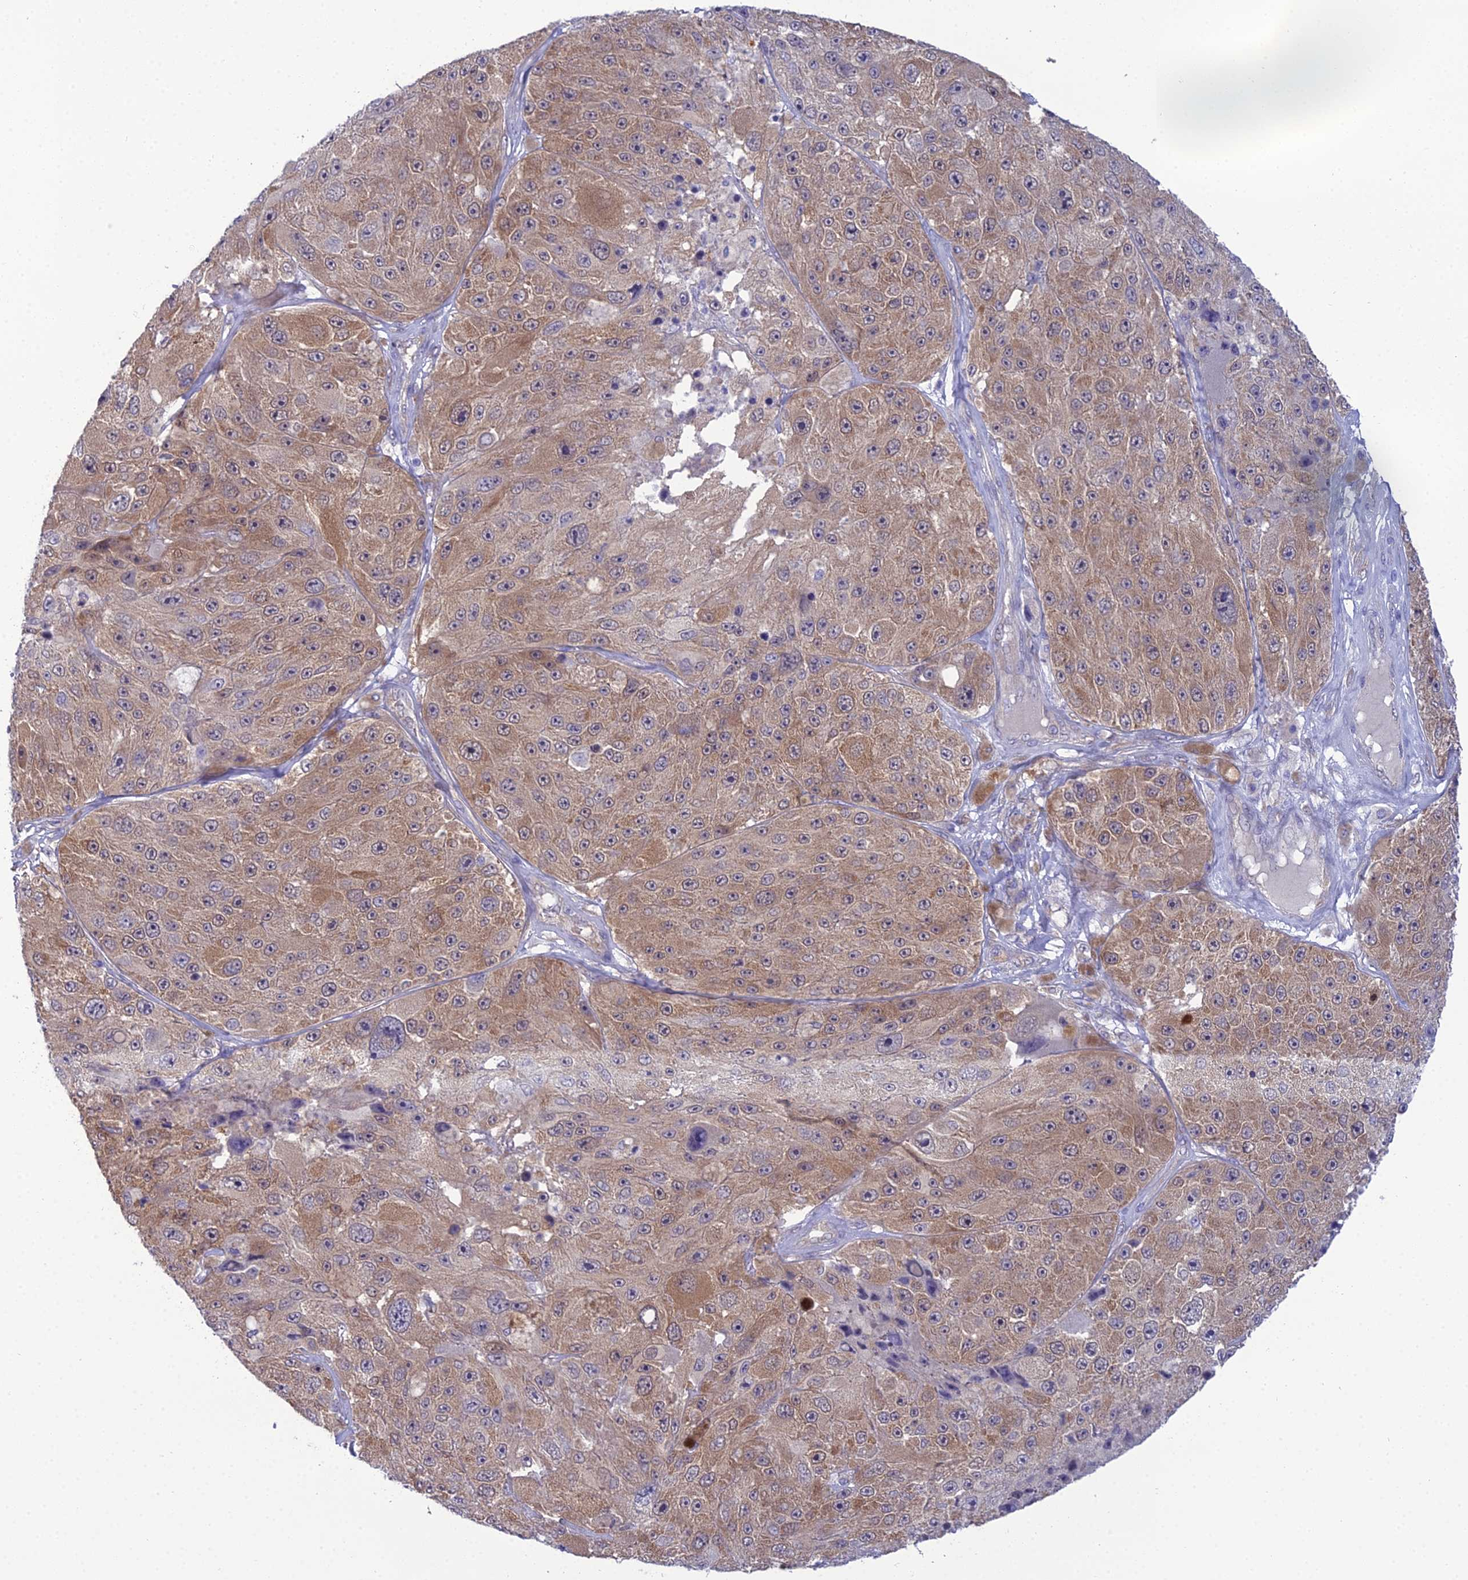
{"staining": {"intensity": "moderate", "quantity": ">75%", "location": "cytoplasmic/membranous"}, "tissue": "melanoma", "cell_type": "Tumor cells", "image_type": "cancer", "snomed": [{"axis": "morphology", "description": "Malignant melanoma, Metastatic site"}, {"axis": "topography", "description": "Lymph node"}], "caption": "This histopathology image reveals IHC staining of malignant melanoma (metastatic site), with medium moderate cytoplasmic/membranous expression in approximately >75% of tumor cells.", "gene": "GNPNAT1", "patient": {"sex": "male", "age": 62}}